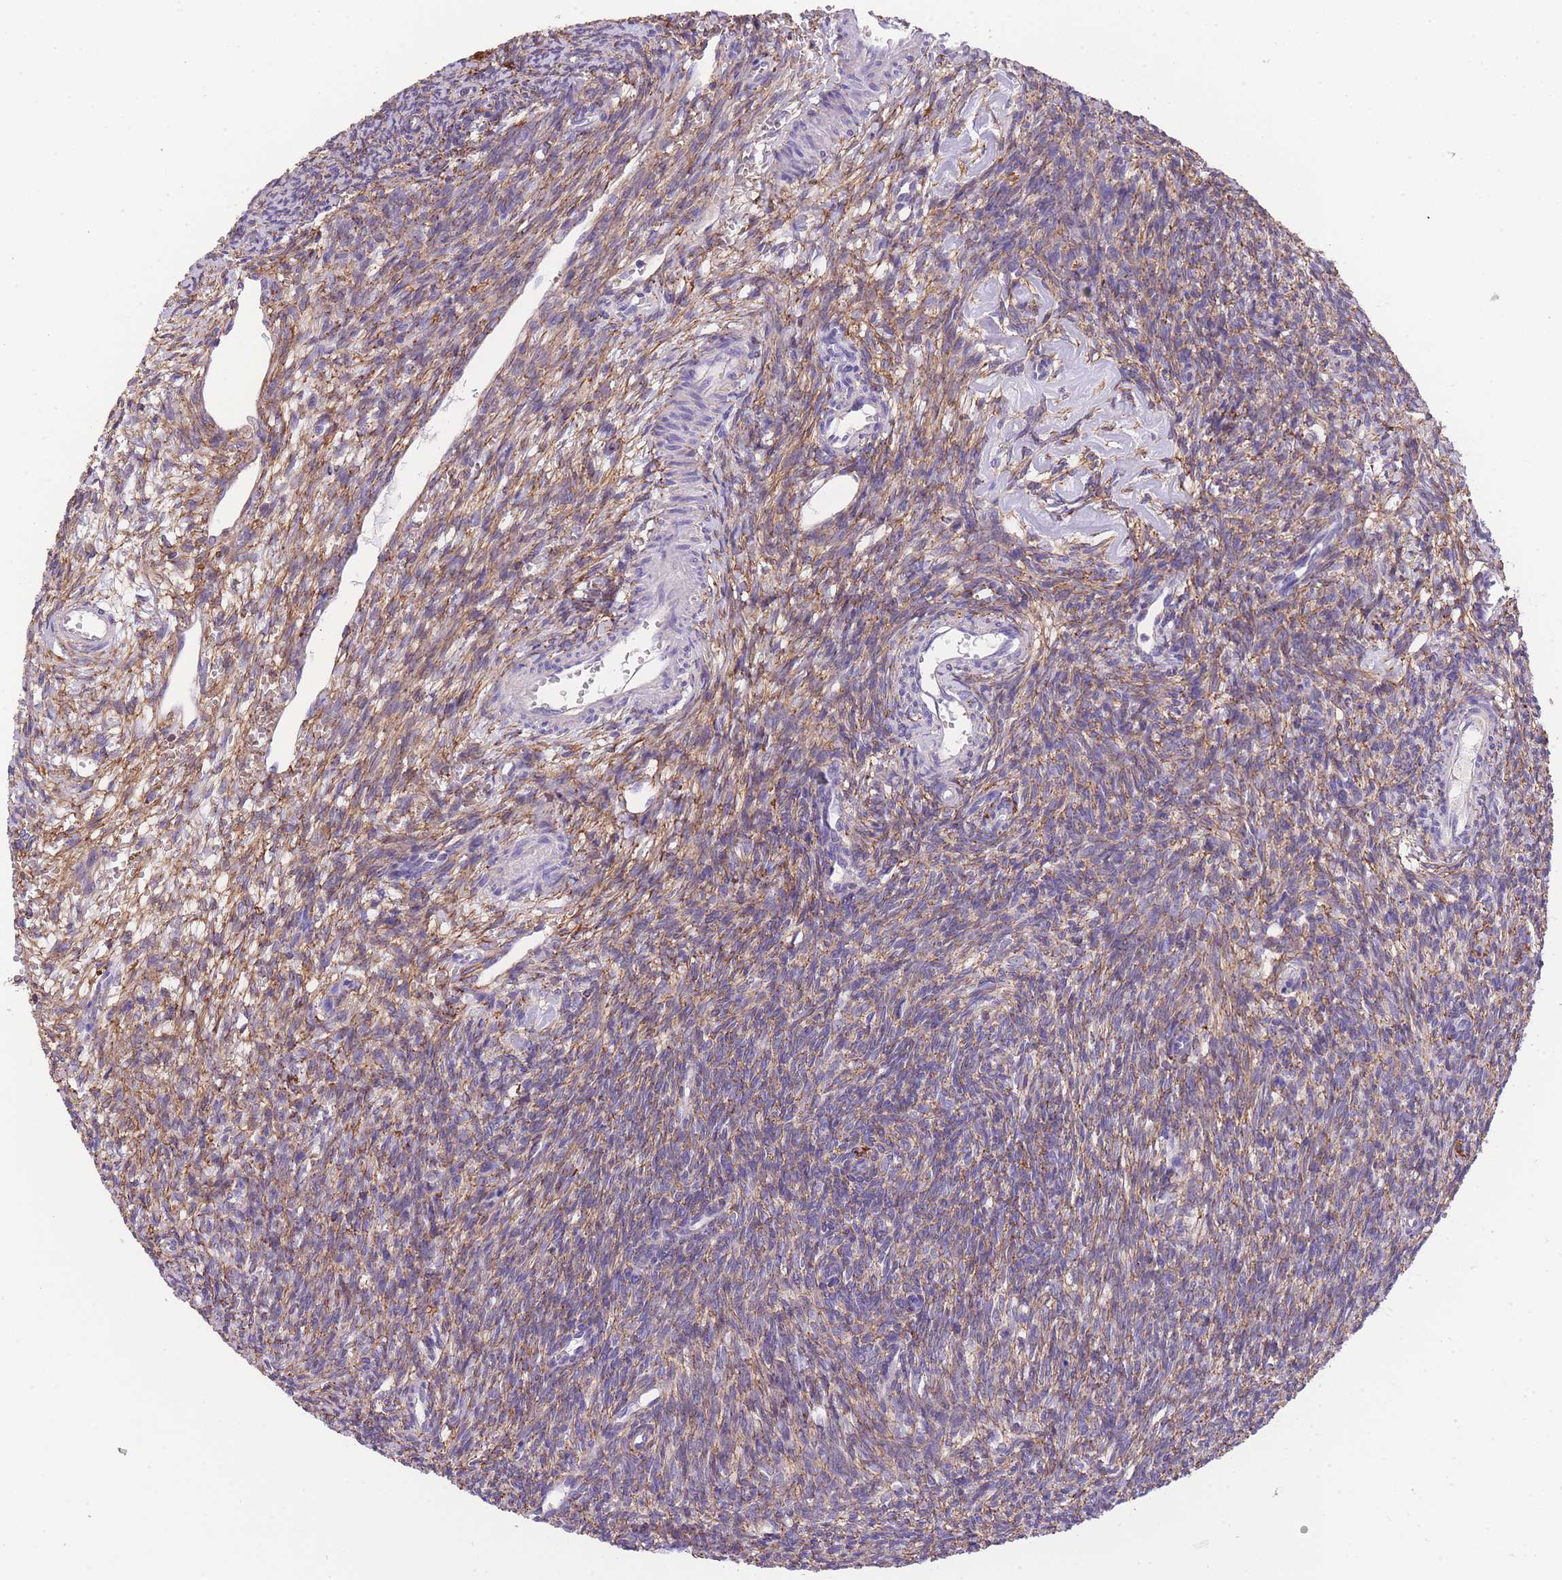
{"staining": {"intensity": "moderate", "quantity": "25%-75%", "location": "cytoplasmic/membranous"}, "tissue": "ovary", "cell_type": "Ovarian stroma cells", "image_type": "normal", "snomed": [{"axis": "morphology", "description": "Normal tissue, NOS"}, {"axis": "topography", "description": "Ovary"}], "caption": "The image demonstrates a brown stain indicating the presence of a protein in the cytoplasmic/membranous of ovarian stroma cells in ovary.", "gene": "ST3GAL3", "patient": {"sex": "female", "age": 39}}